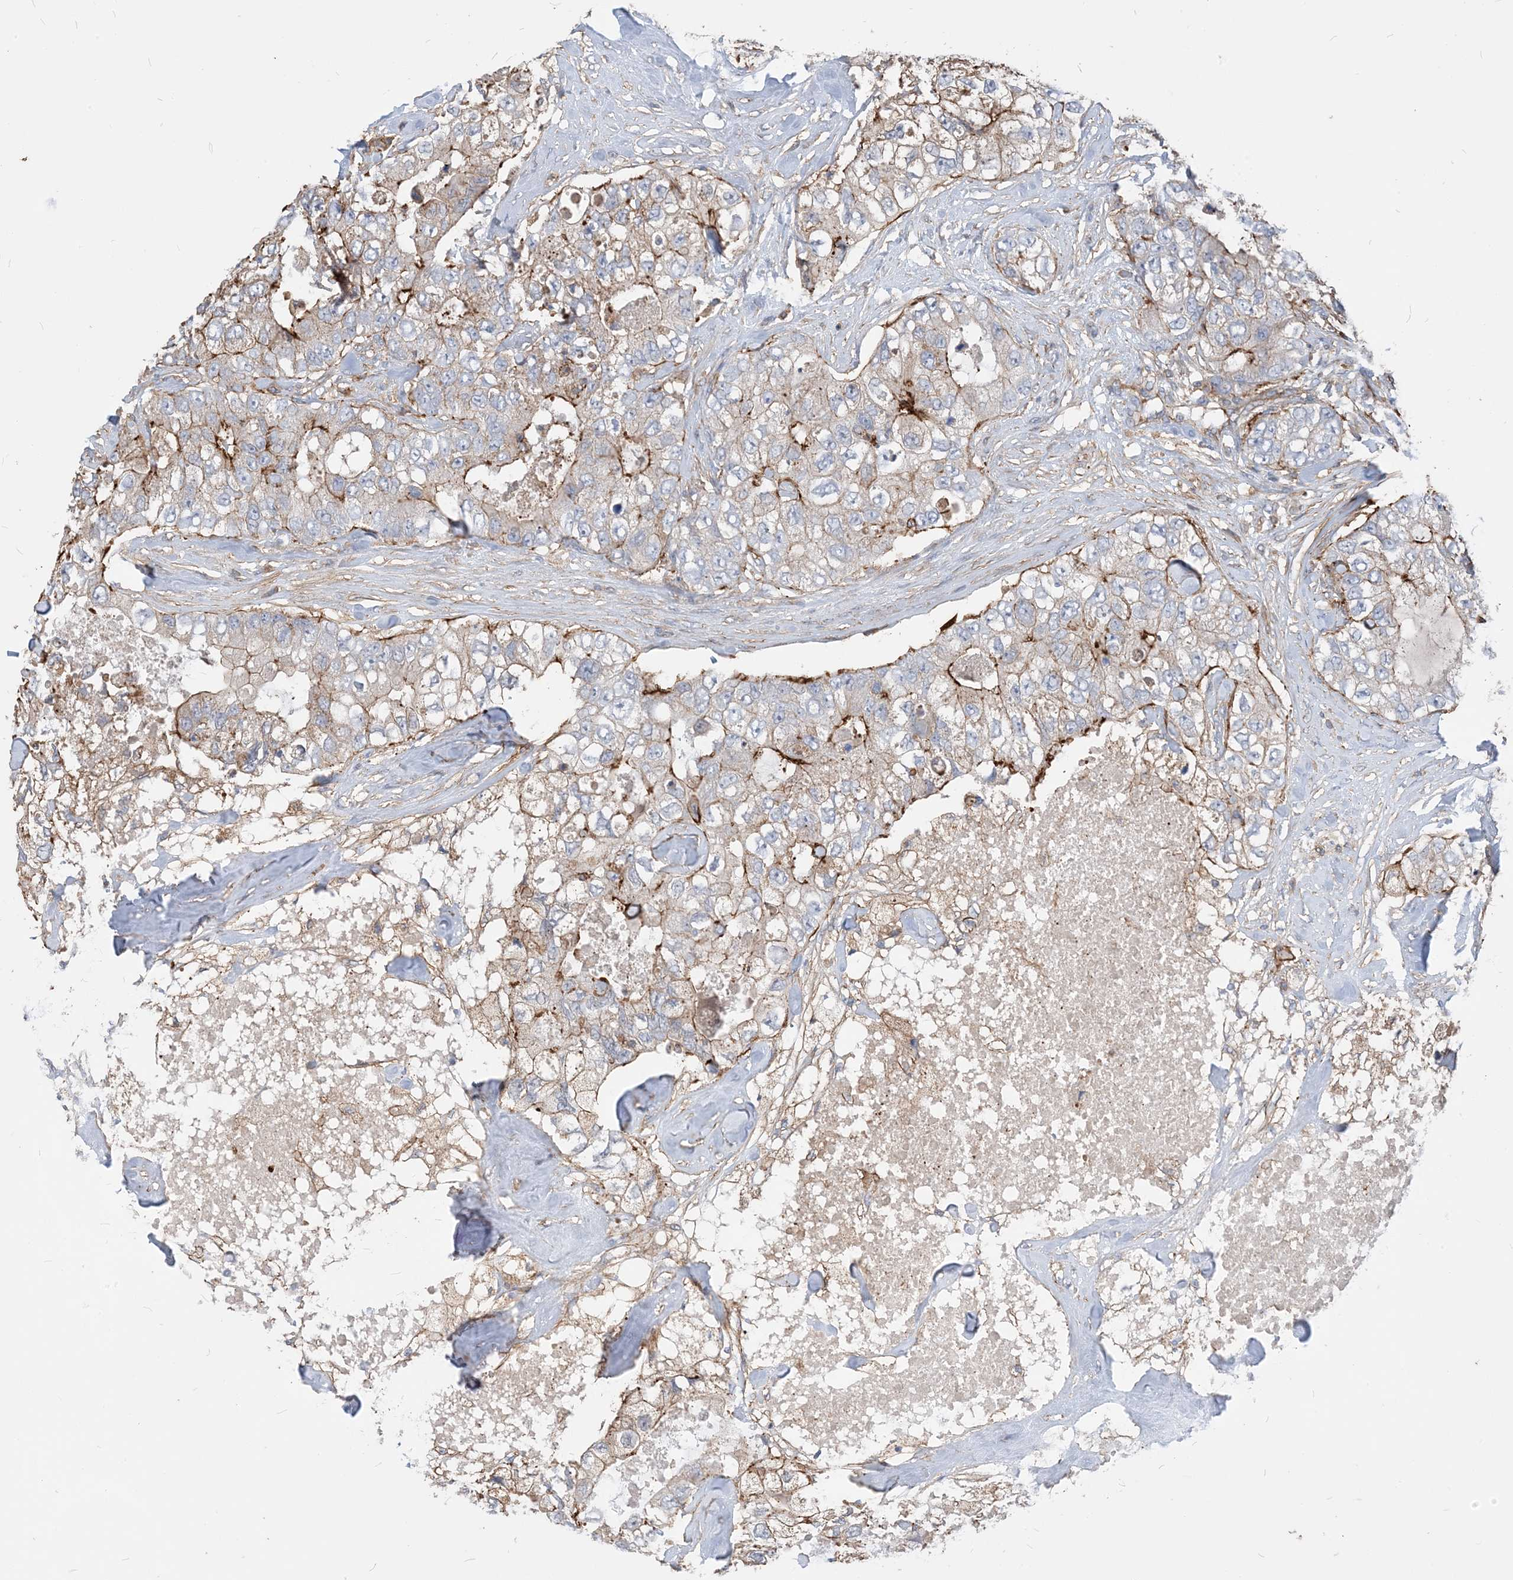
{"staining": {"intensity": "weak", "quantity": "<25%", "location": "cytoplasmic/membranous"}, "tissue": "breast cancer", "cell_type": "Tumor cells", "image_type": "cancer", "snomed": [{"axis": "morphology", "description": "Duct carcinoma"}, {"axis": "topography", "description": "Breast"}], "caption": "High magnification brightfield microscopy of breast intraductal carcinoma stained with DAB (3,3'-diaminobenzidine) (brown) and counterstained with hematoxylin (blue): tumor cells show no significant expression. Nuclei are stained in blue.", "gene": "PARVG", "patient": {"sex": "female", "age": 62}}